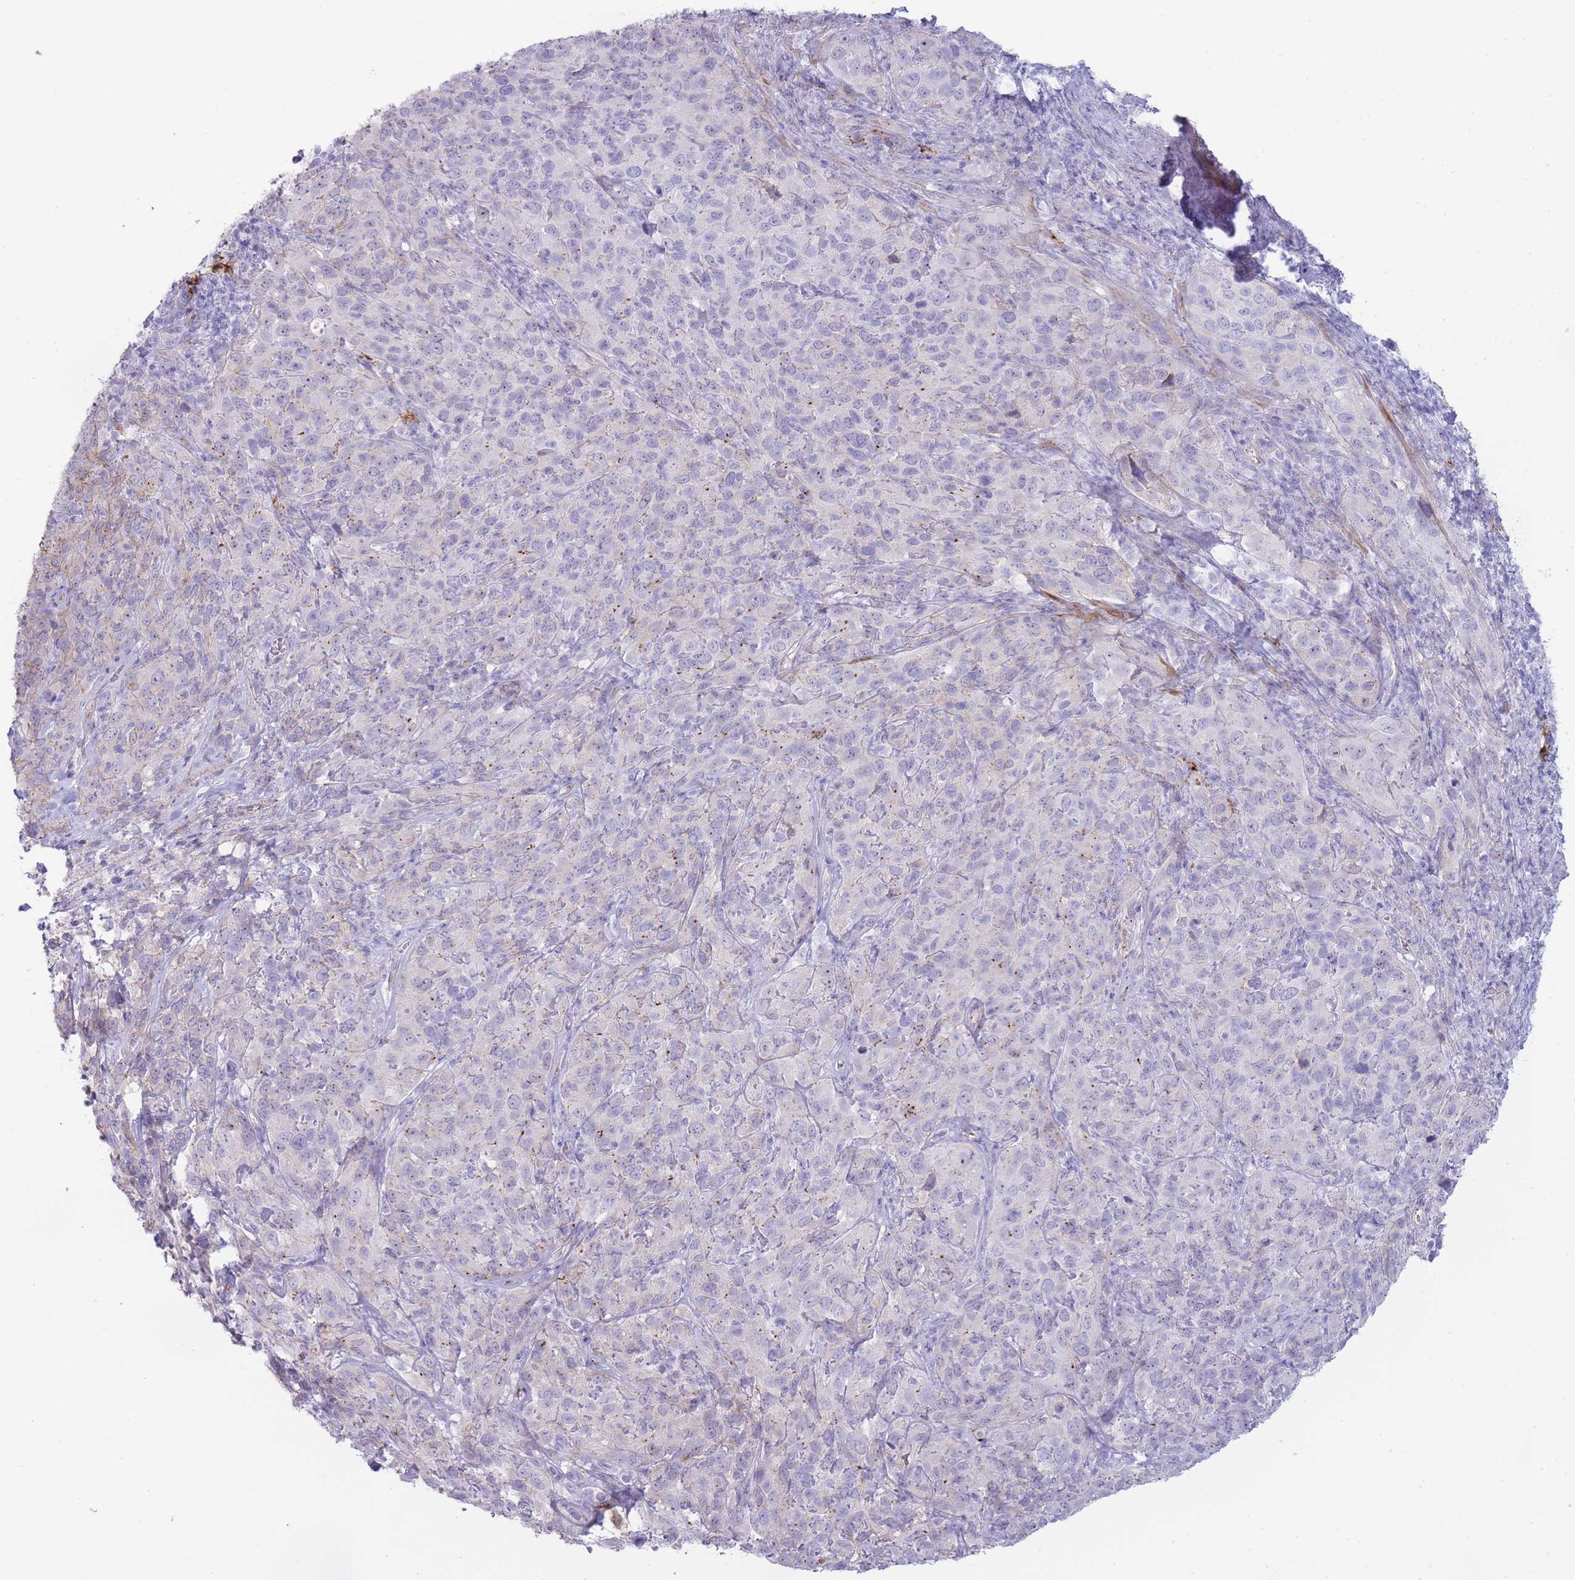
{"staining": {"intensity": "negative", "quantity": "none", "location": "none"}, "tissue": "cervical cancer", "cell_type": "Tumor cells", "image_type": "cancer", "snomed": [{"axis": "morphology", "description": "Squamous cell carcinoma, NOS"}, {"axis": "topography", "description": "Cervix"}], "caption": "Immunohistochemistry of human cervical squamous cell carcinoma exhibits no expression in tumor cells.", "gene": "UTP14A", "patient": {"sex": "female", "age": 51}}